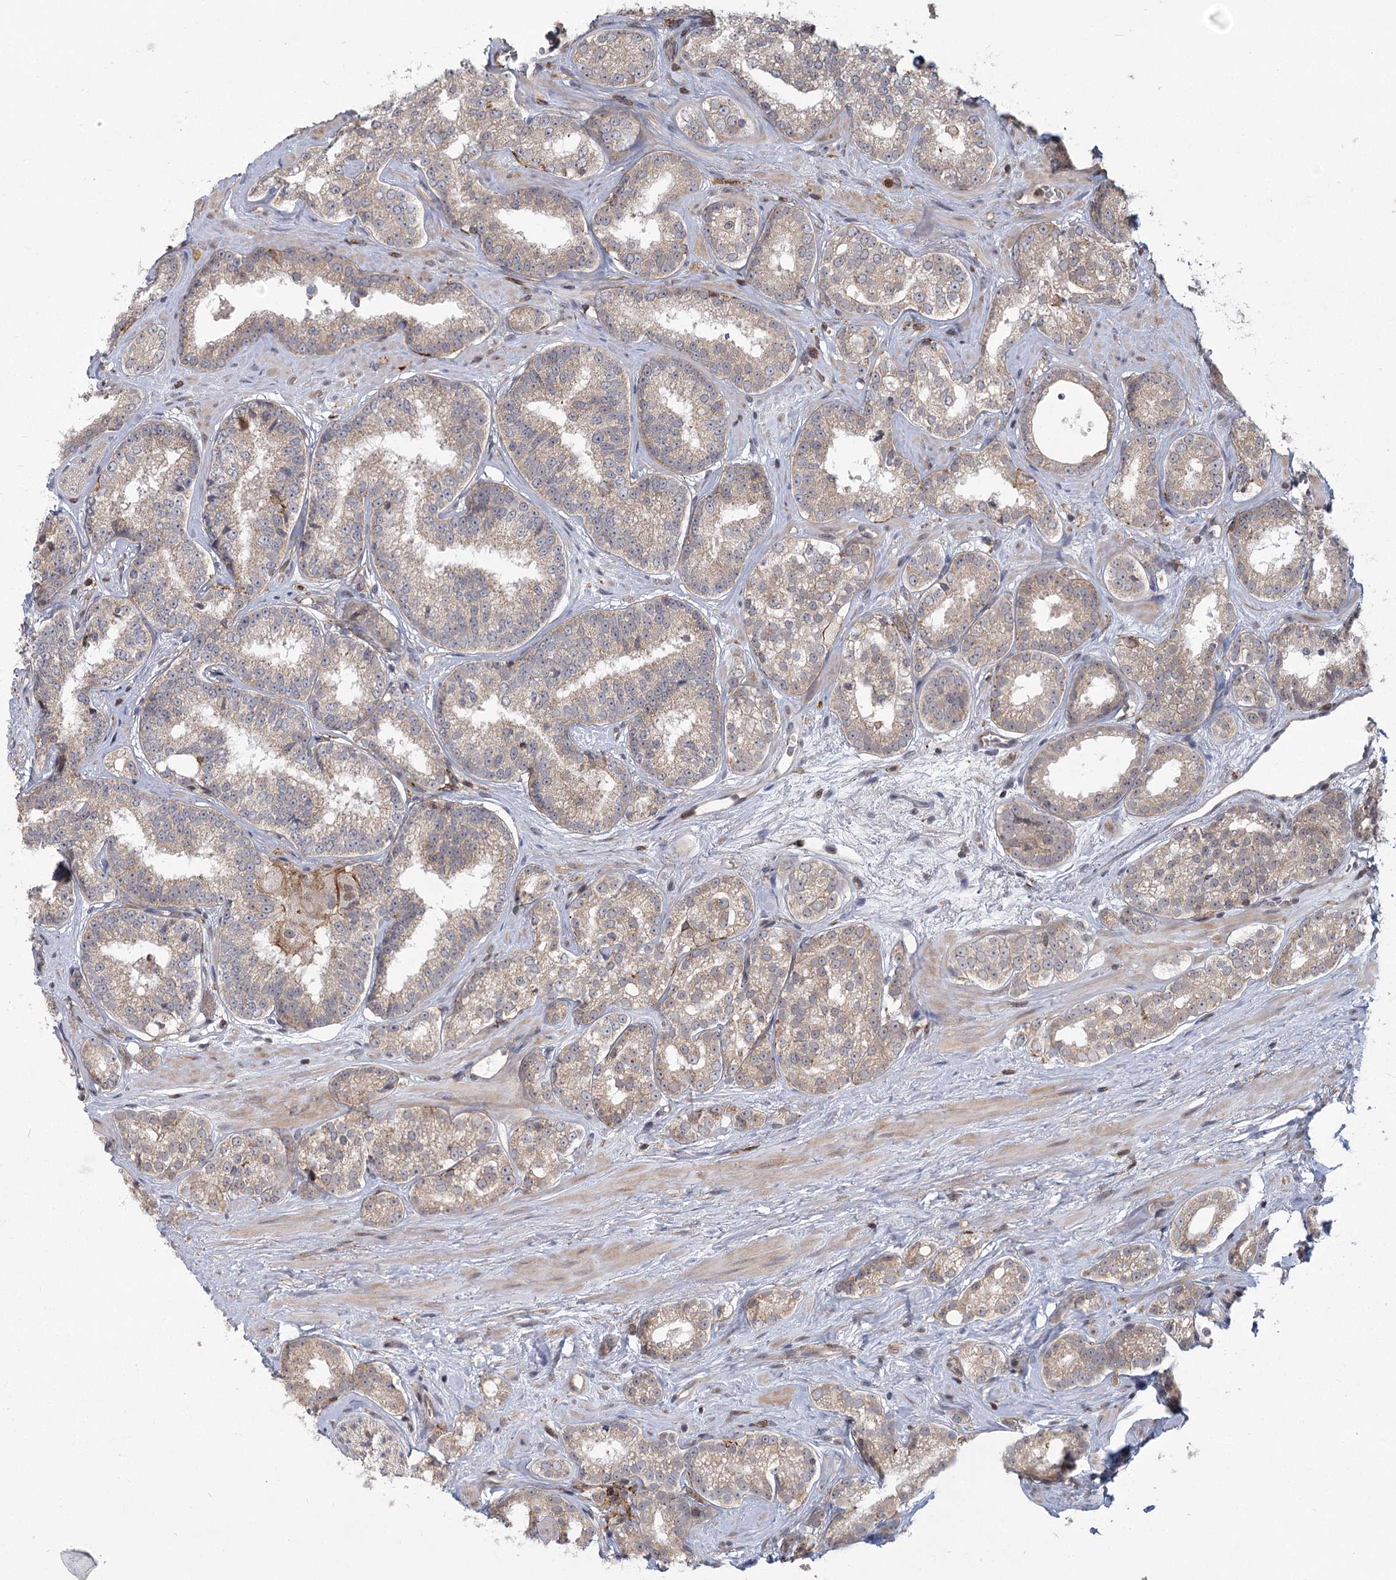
{"staining": {"intensity": "negative", "quantity": "none", "location": "none"}, "tissue": "prostate cancer", "cell_type": "Tumor cells", "image_type": "cancer", "snomed": [{"axis": "morphology", "description": "Normal tissue, NOS"}, {"axis": "morphology", "description": "Adenocarcinoma, High grade"}, {"axis": "topography", "description": "Prostate"}], "caption": "Human prostate cancer stained for a protein using immunohistochemistry exhibits no staining in tumor cells.", "gene": "MEPE", "patient": {"sex": "male", "age": 83}}